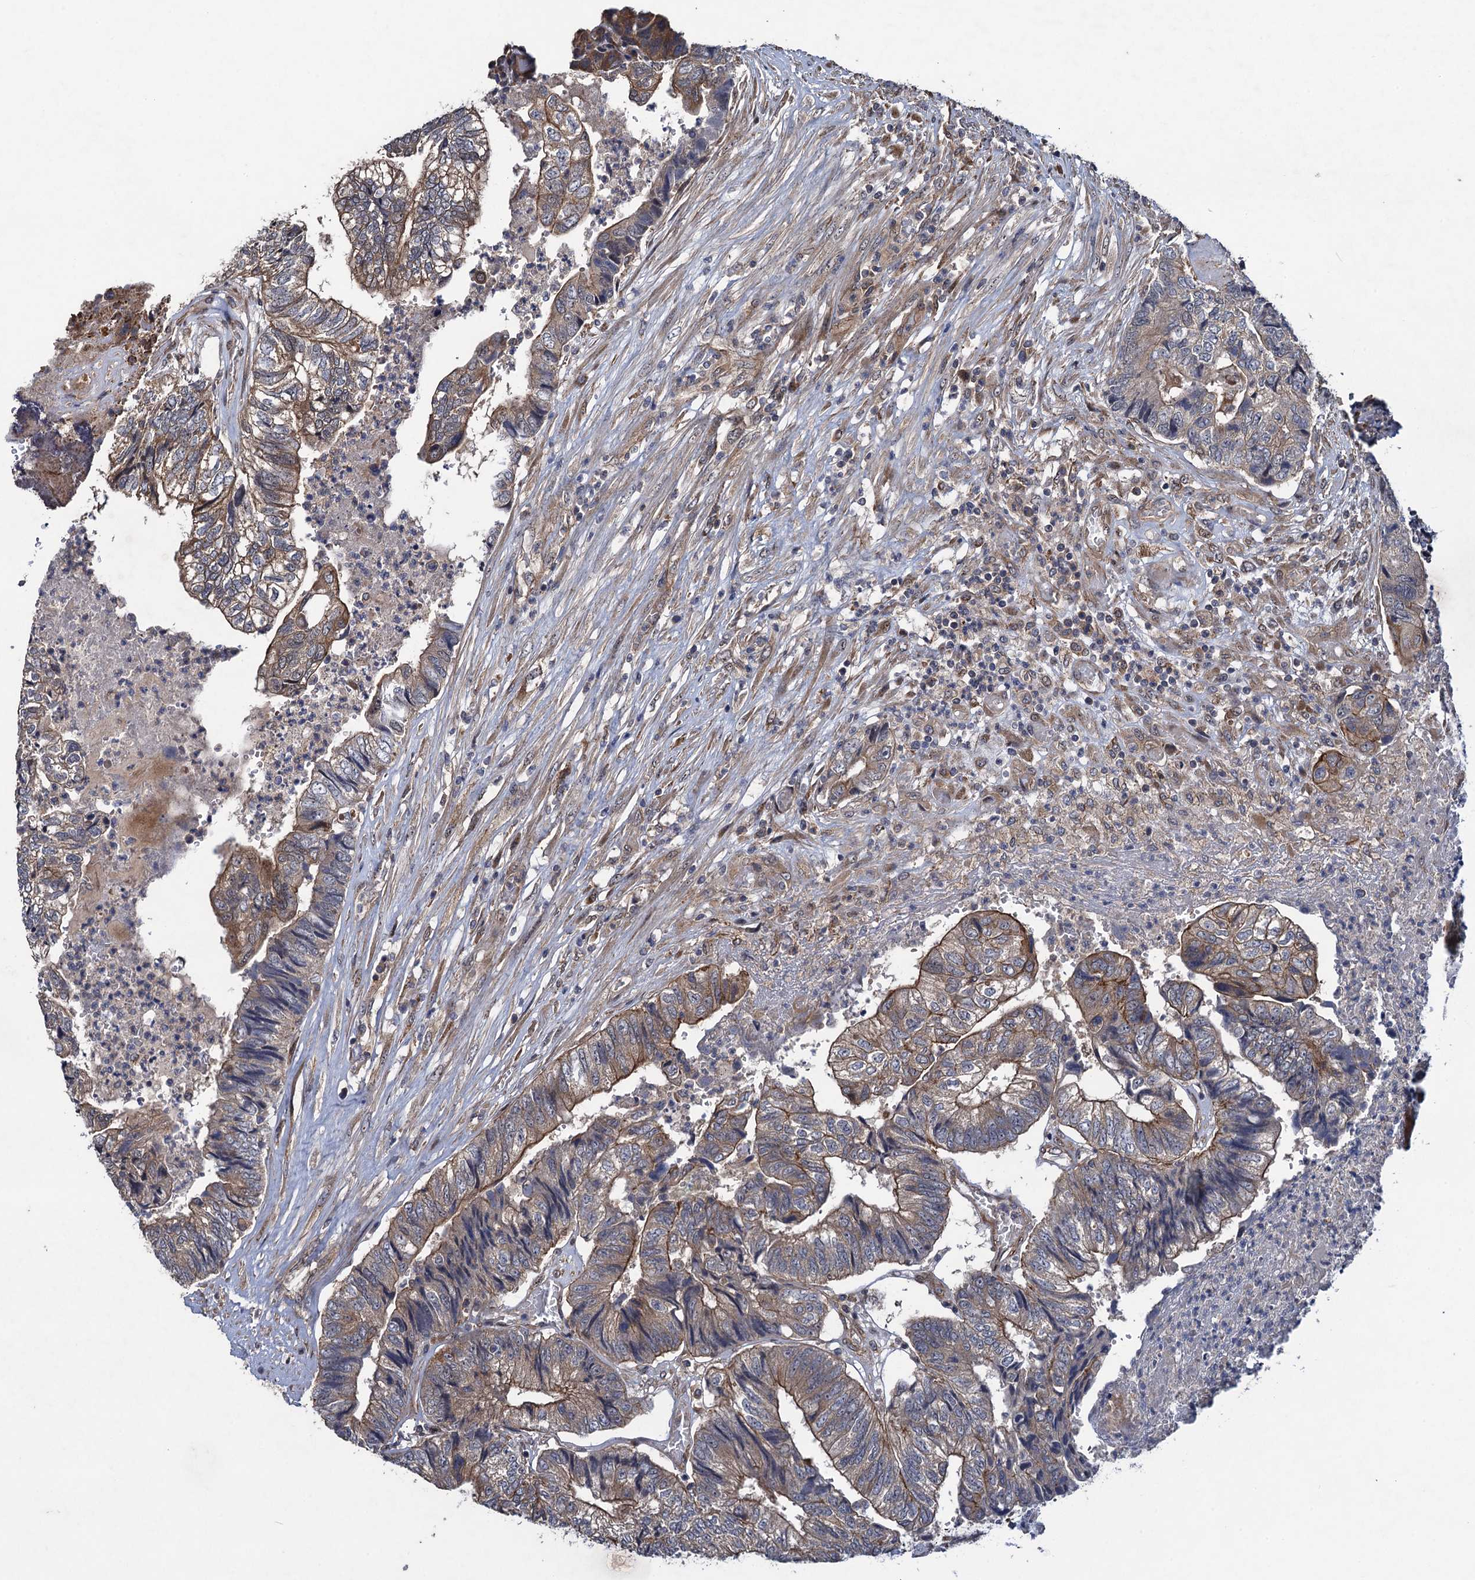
{"staining": {"intensity": "moderate", "quantity": "25%-75%", "location": "cytoplasmic/membranous"}, "tissue": "colorectal cancer", "cell_type": "Tumor cells", "image_type": "cancer", "snomed": [{"axis": "morphology", "description": "Adenocarcinoma, NOS"}, {"axis": "topography", "description": "Colon"}], "caption": "Immunohistochemistry (DAB) staining of human colorectal cancer shows moderate cytoplasmic/membranous protein positivity in about 25%-75% of tumor cells. (DAB (3,3'-diaminobenzidine) = brown stain, brightfield microscopy at high magnification).", "gene": "HAUS1", "patient": {"sex": "female", "age": 67}}